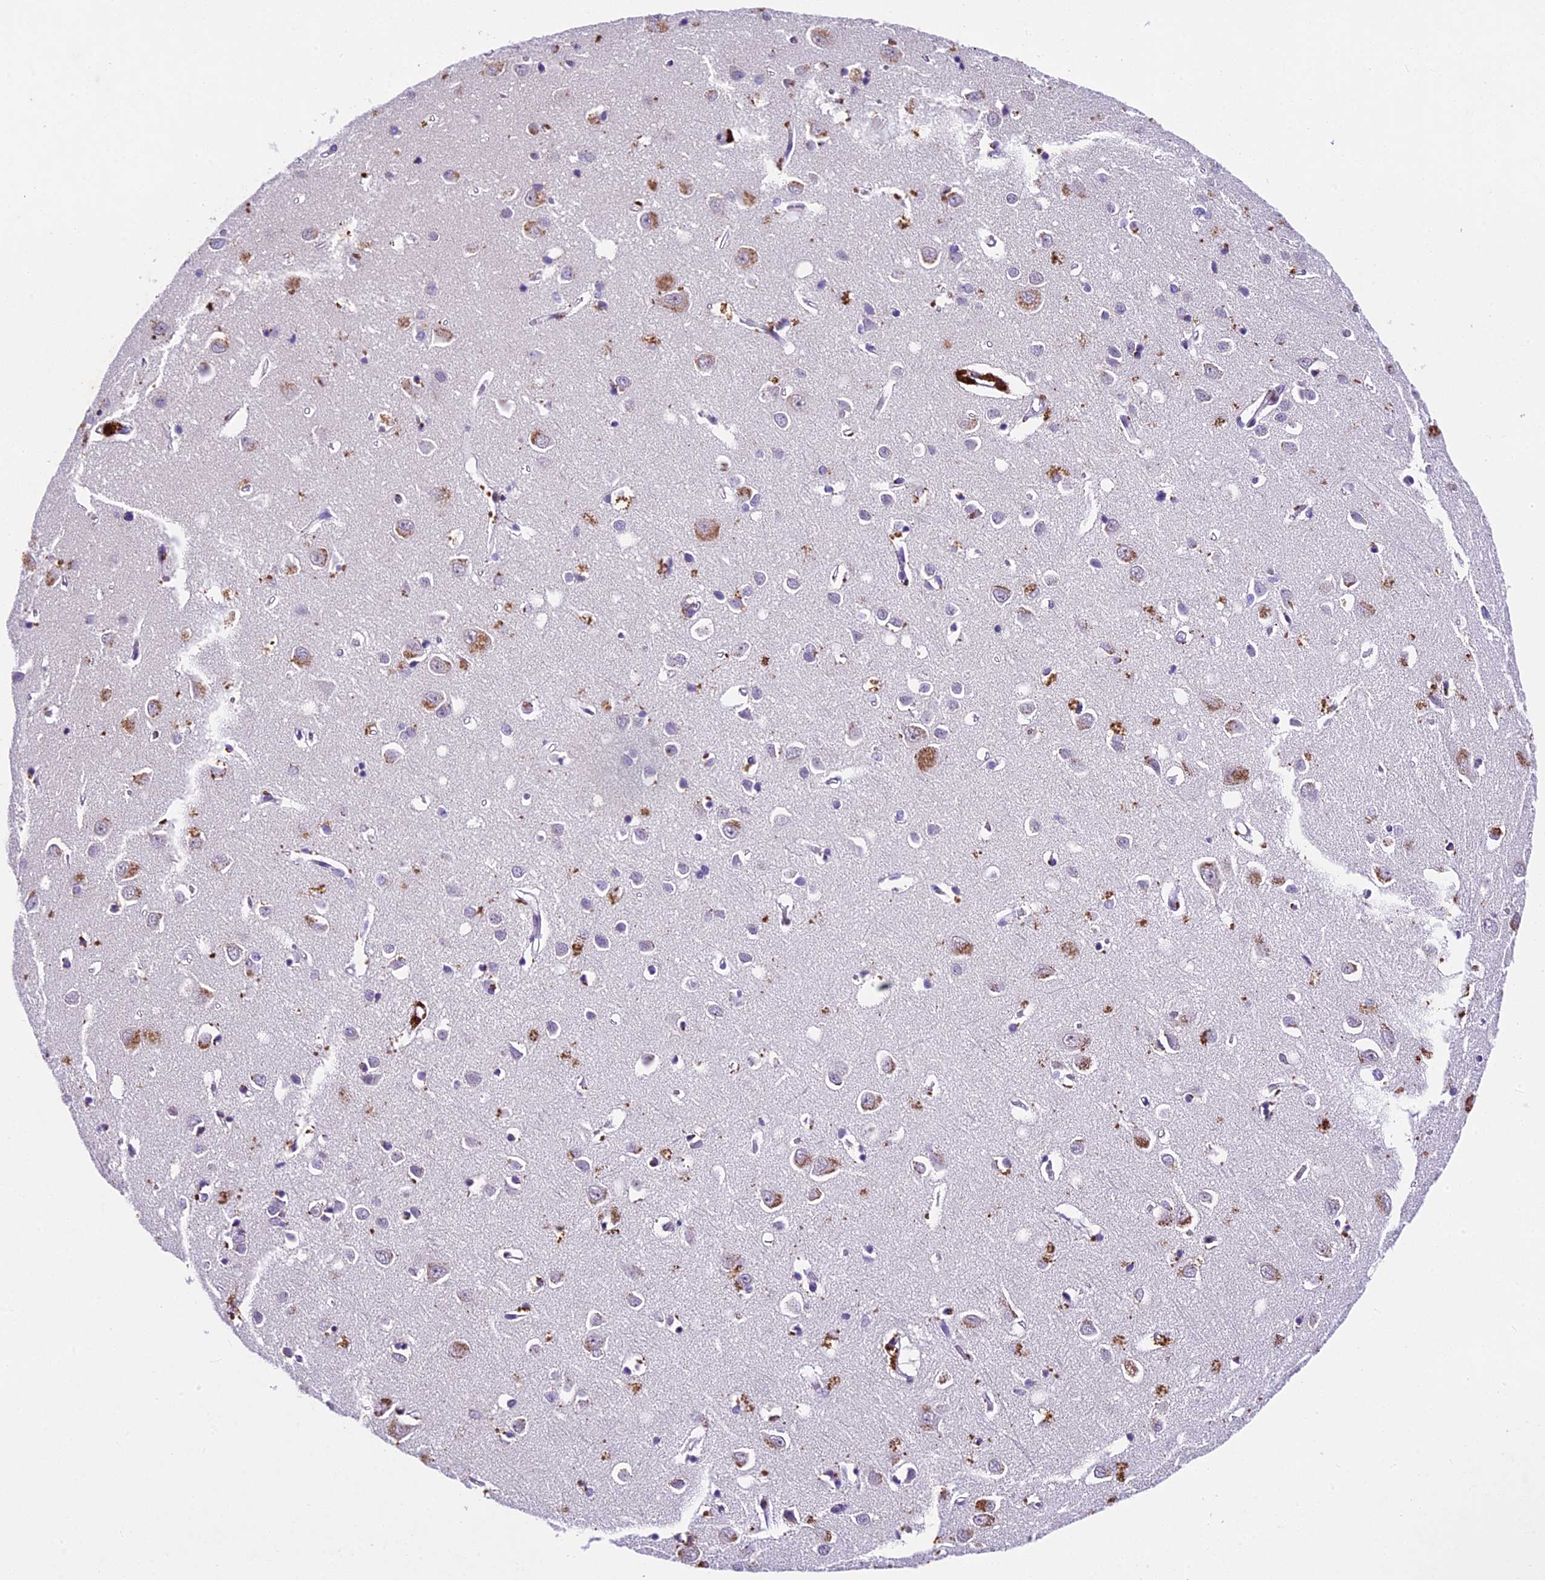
{"staining": {"intensity": "negative", "quantity": "none", "location": "none"}, "tissue": "cerebral cortex", "cell_type": "Endothelial cells", "image_type": "normal", "snomed": [{"axis": "morphology", "description": "Normal tissue, NOS"}, {"axis": "topography", "description": "Cerebral cortex"}], "caption": "Cerebral cortex stained for a protein using immunohistochemistry (IHC) shows no expression endothelial cells.", "gene": "IFT140", "patient": {"sex": "female", "age": 64}}